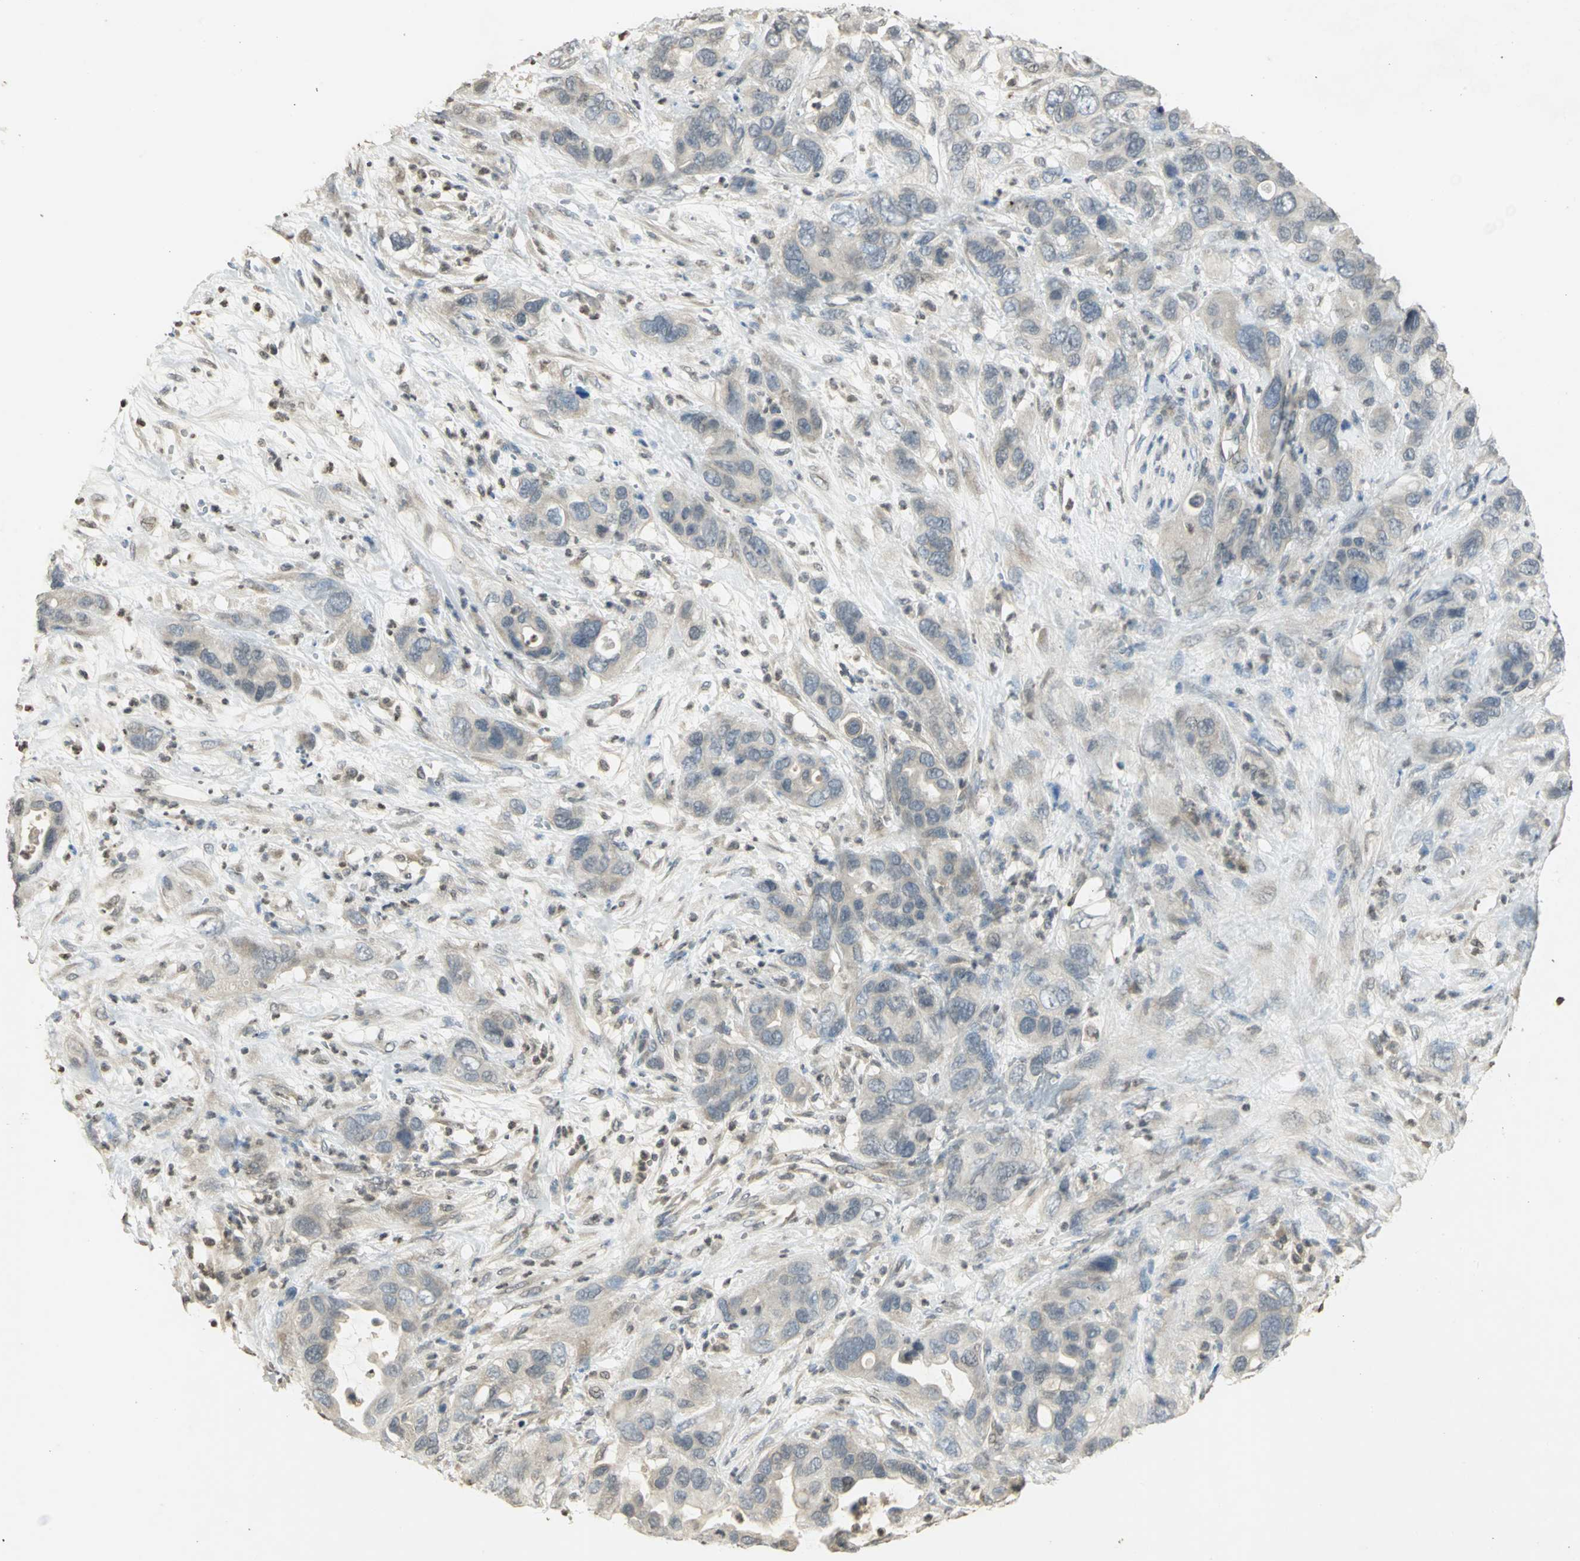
{"staining": {"intensity": "weak", "quantity": "<25%", "location": "cytoplasmic/membranous"}, "tissue": "pancreatic cancer", "cell_type": "Tumor cells", "image_type": "cancer", "snomed": [{"axis": "morphology", "description": "Adenocarcinoma, NOS"}, {"axis": "topography", "description": "Pancreas"}], "caption": "Pancreatic adenocarcinoma was stained to show a protein in brown. There is no significant staining in tumor cells.", "gene": "IL16", "patient": {"sex": "female", "age": 71}}